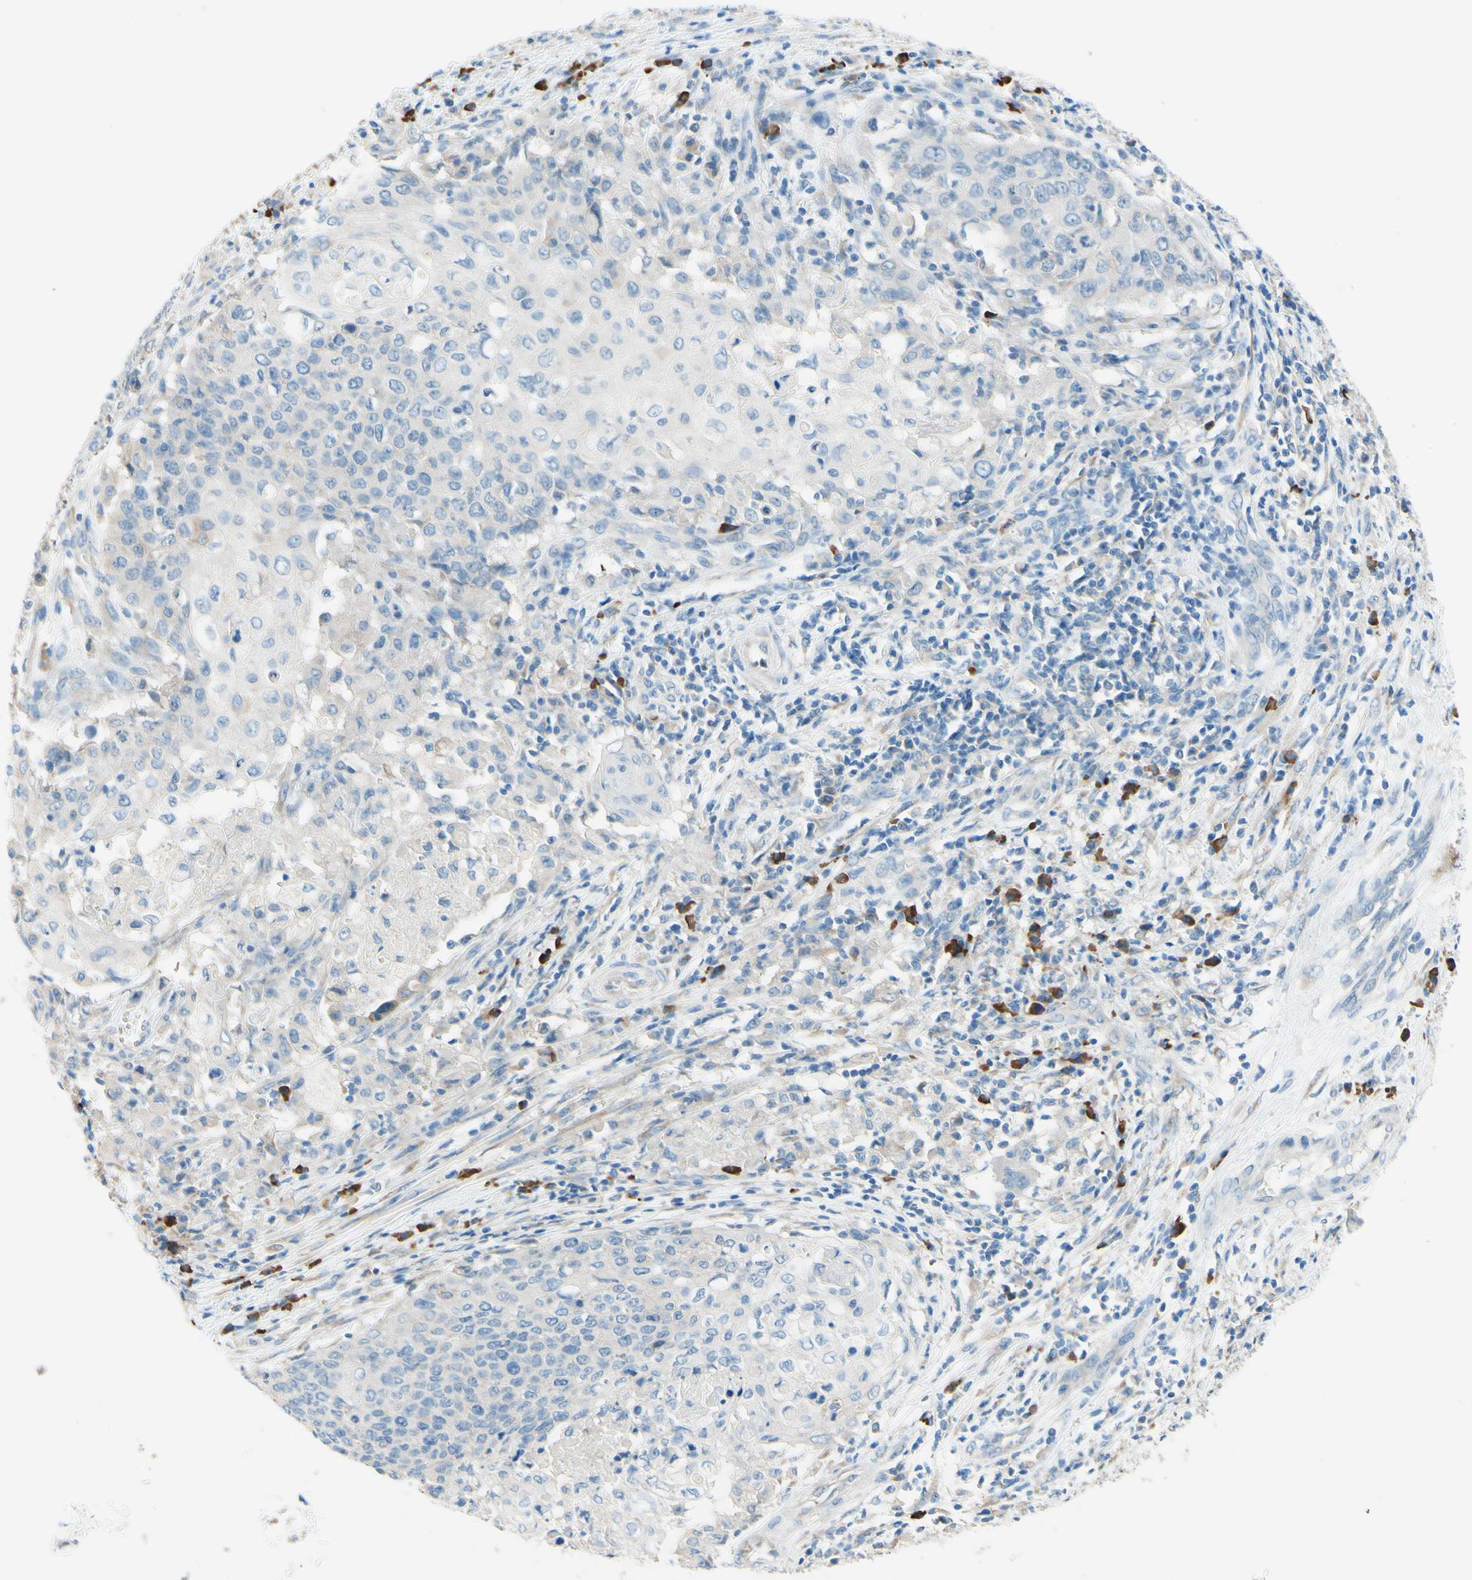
{"staining": {"intensity": "negative", "quantity": "none", "location": "none"}, "tissue": "cervical cancer", "cell_type": "Tumor cells", "image_type": "cancer", "snomed": [{"axis": "morphology", "description": "Squamous cell carcinoma, NOS"}, {"axis": "topography", "description": "Cervix"}], "caption": "An immunohistochemistry (IHC) image of cervical cancer (squamous cell carcinoma) is shown. There is no staining in tumor cells of cervical cancer (squamous cell carcinoma).", "gene": "PASD1", "patient": {"sex": "female", "age": 39}}